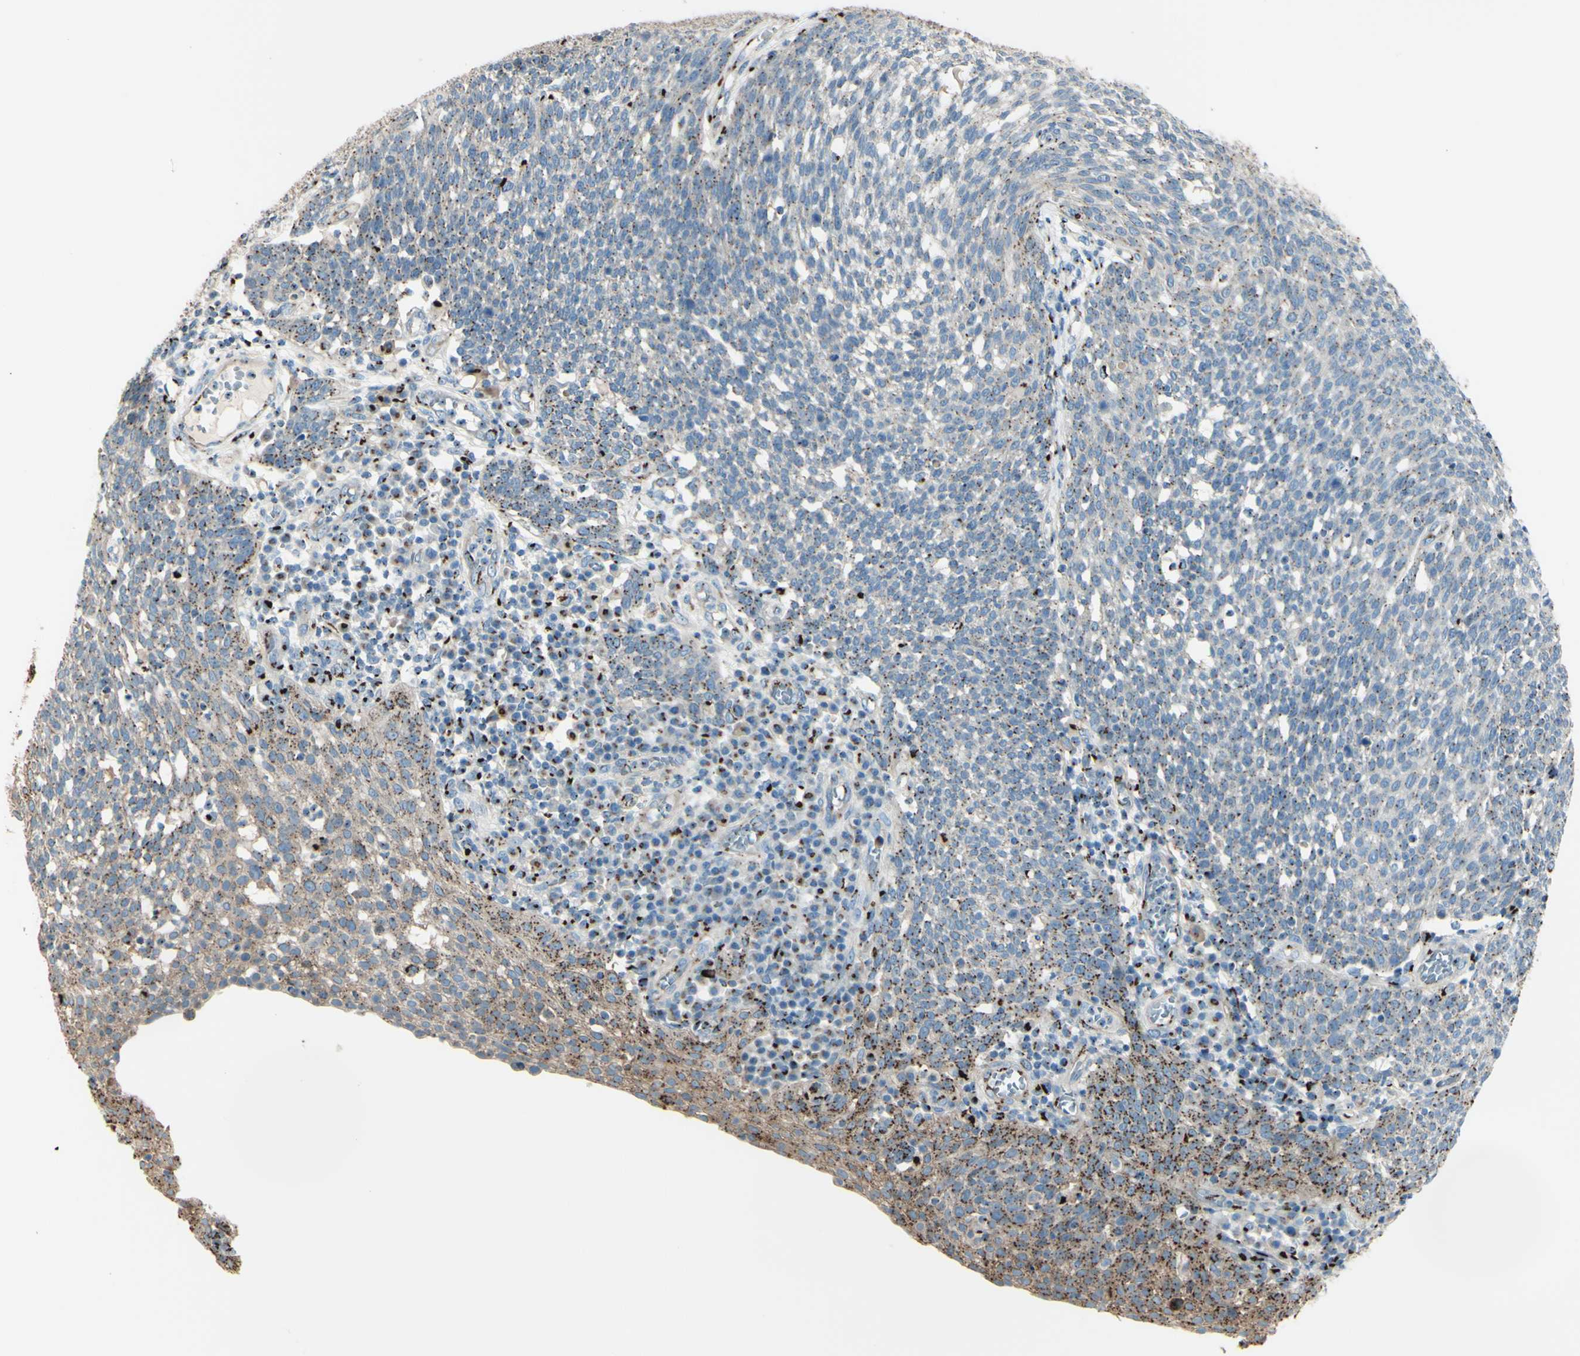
{"staining": {"intensity": "strong", "quantity": "<25%", "location": "cytoplasmic/membranous"}, "tissue": "cervical cancer", "cell_type": "Tumor cells", "image_type": "cancer", "snomed": [{"axis": "morphology", "description": "Squamous cell carcinoma, NOS"}, {"axis": "topography", "description": "Cervix"}], "caption": "Cervical cancer was stained to show a protein in brown. There is medium levels of strong cytoplasmic/membranous expression in about <25% of tumor cells.", "gene": "B4GALT1", "patient": {"sex": "female", "age": 34}}